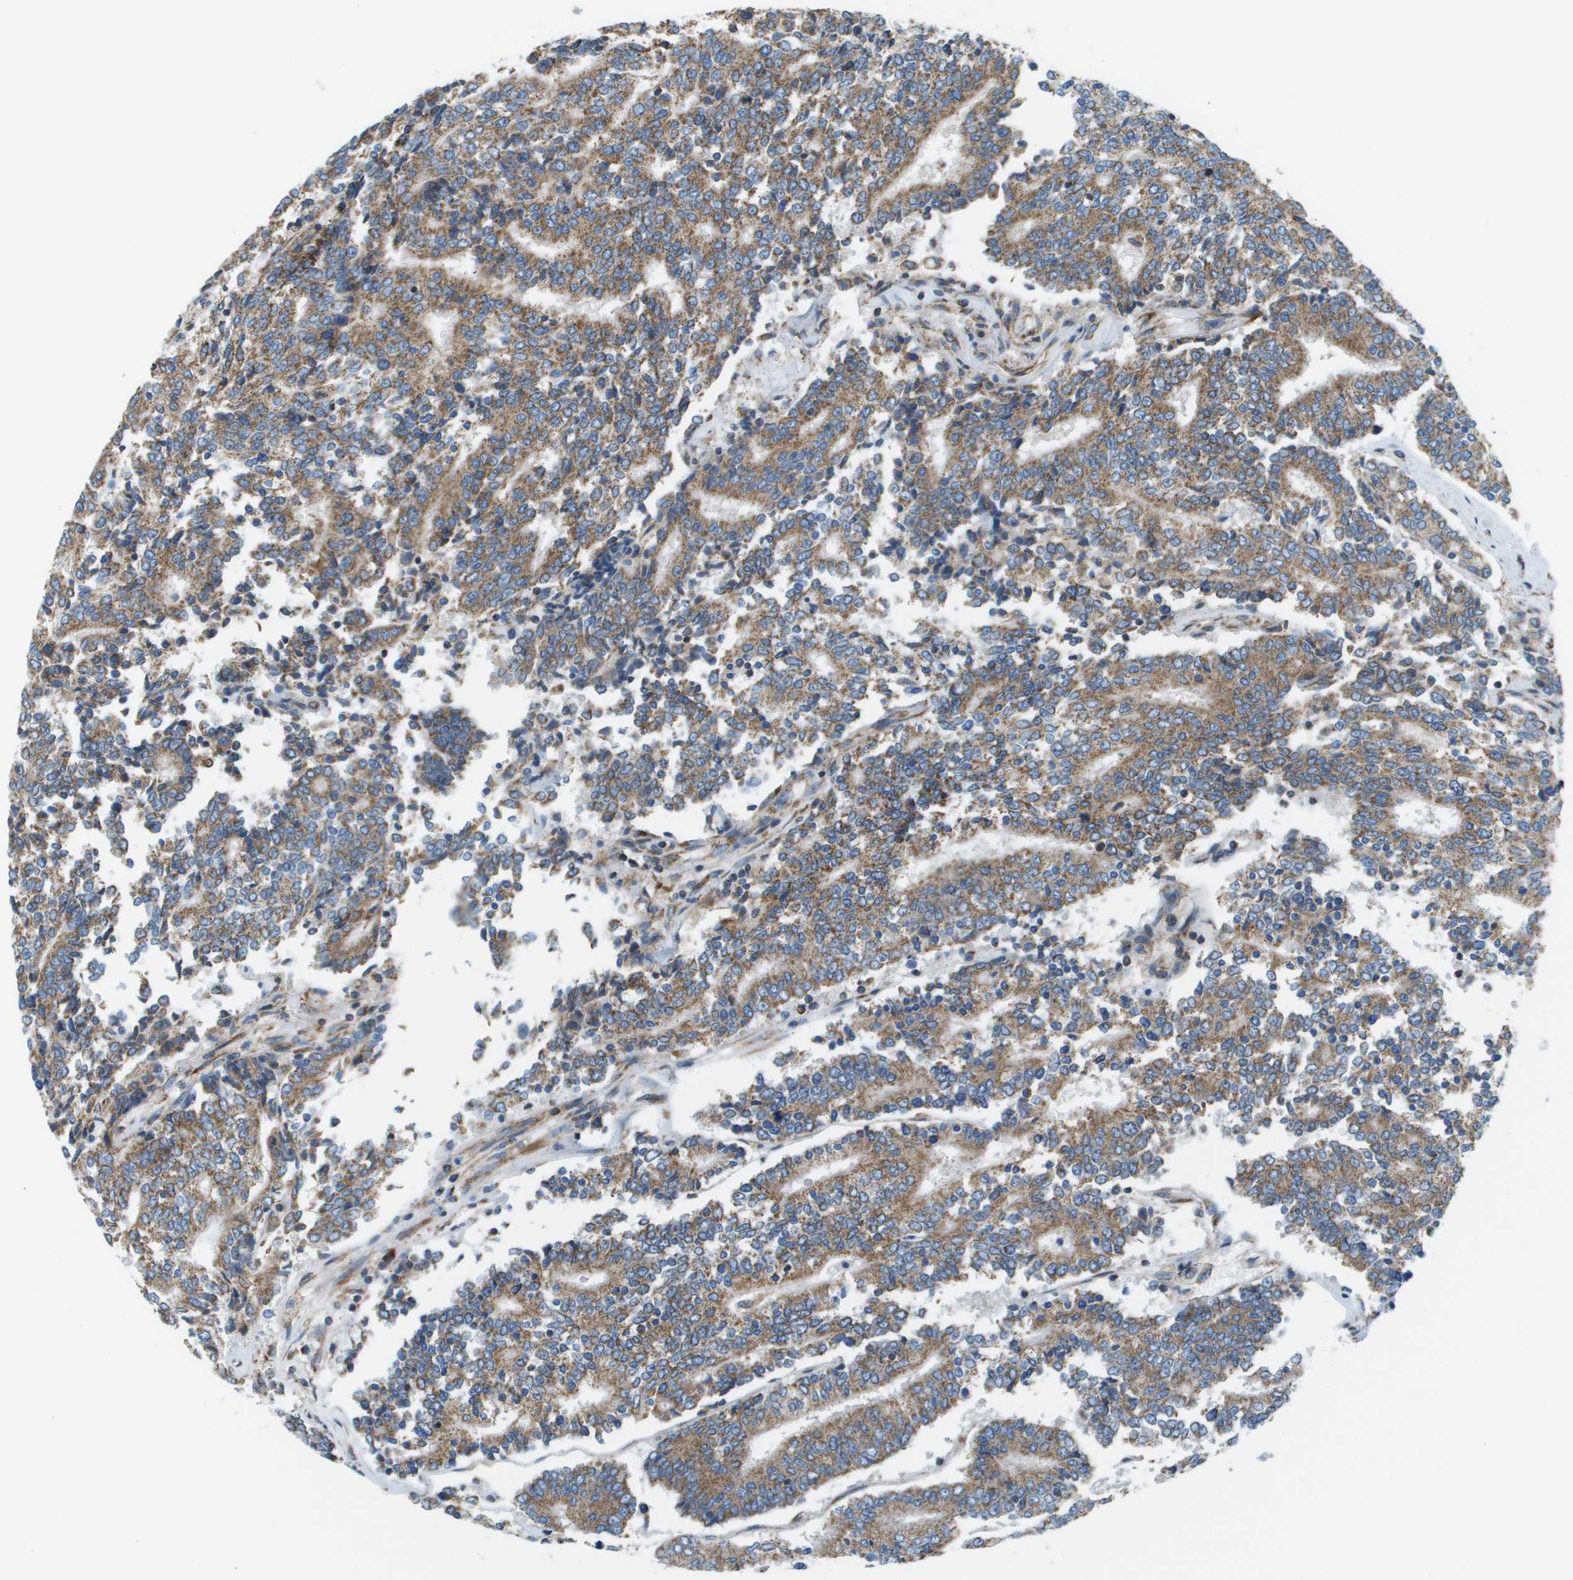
{"staining": {"intensity": "moderate", "quantity": ">75%", "location": "cytoplasmic/membranous"}, "tissue": "prostate cancer", "cell_type": "Tumor cells", "image_type": "cancer", "snomed": [{"axis": "morphology", "description": "Normal tissue, NOS"}, {"axis": "morphology", "description": "Adenocarcinoma, High grade"}, {"axis": "topography", "description": "Prostate"}, {"axis": "topography", "description": "Seminal veicle"}], "caption": "Human prostate adenocarcinoma (high-grade) stained with a brown dye displays moderate cytoplasmic/membranous positive staining in approximately >75% of tumor cells.", "gene": "TAOK3", "patient": {"sex": "male", "age": 55}}